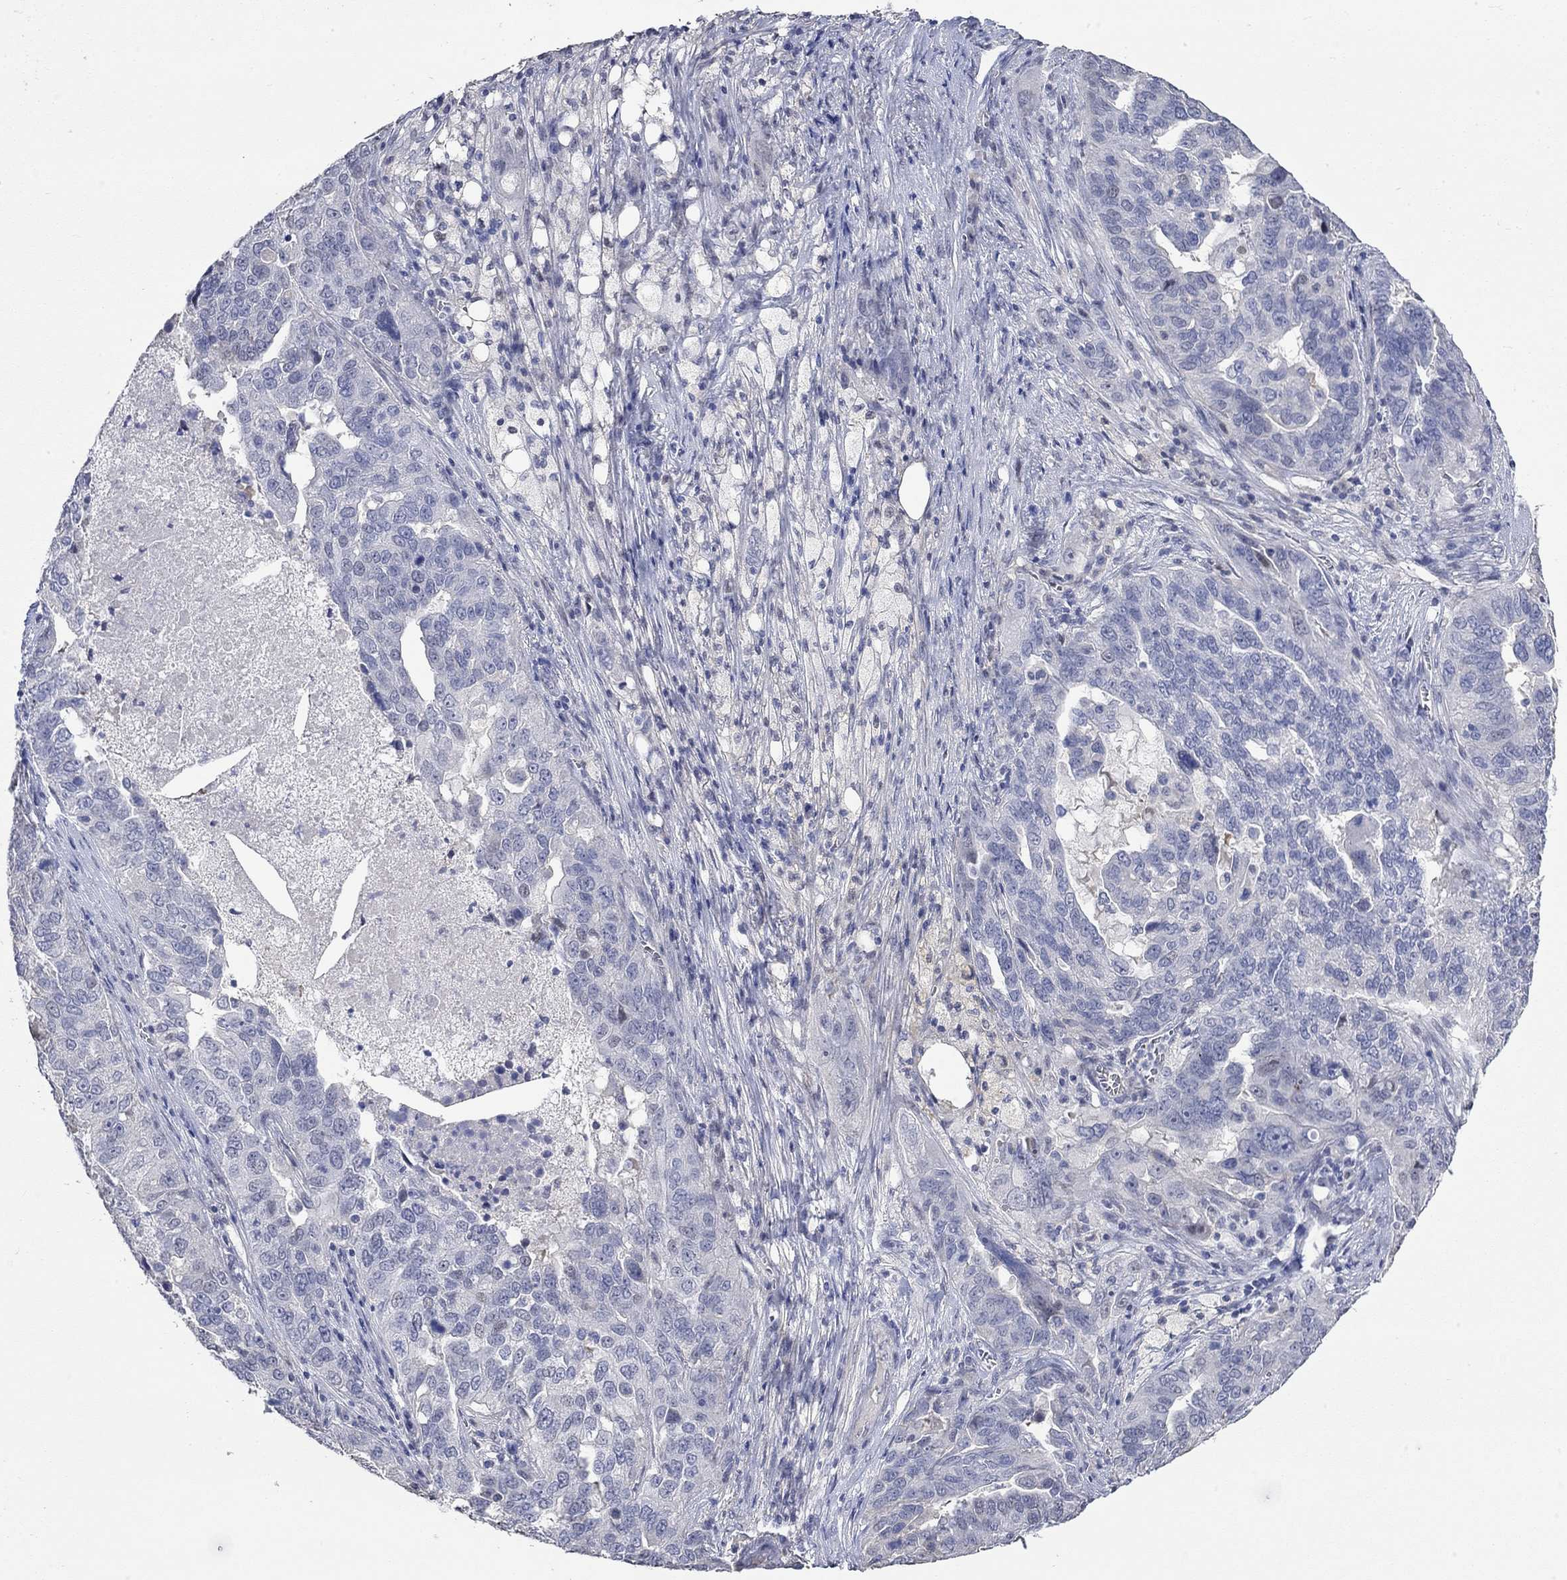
{"staining": {"intensity": "negative", "quantity": "none", "location": "none"}, "tissue": "ovarian cancer", "cell_type": "Tumor cells", "image_type": "cancer", "snomed": [{"axis": "morphology", "description": "Carcinoma, endometroid"}, {"axis": "topography", "description": "Soft tissue"}, {"axis": "topography", "description": "Ovary"}], "caption": "DAB (3,3'-diaminobenzidine) immunohistochemical staining of ovarian endometroid carcinoma shows no significant expression in tumor cells. (Brightfield microscopy of DAB IHC at high magnification).", "gene": "PNMA5", "patient": {"sex": "female", "age": 52}}